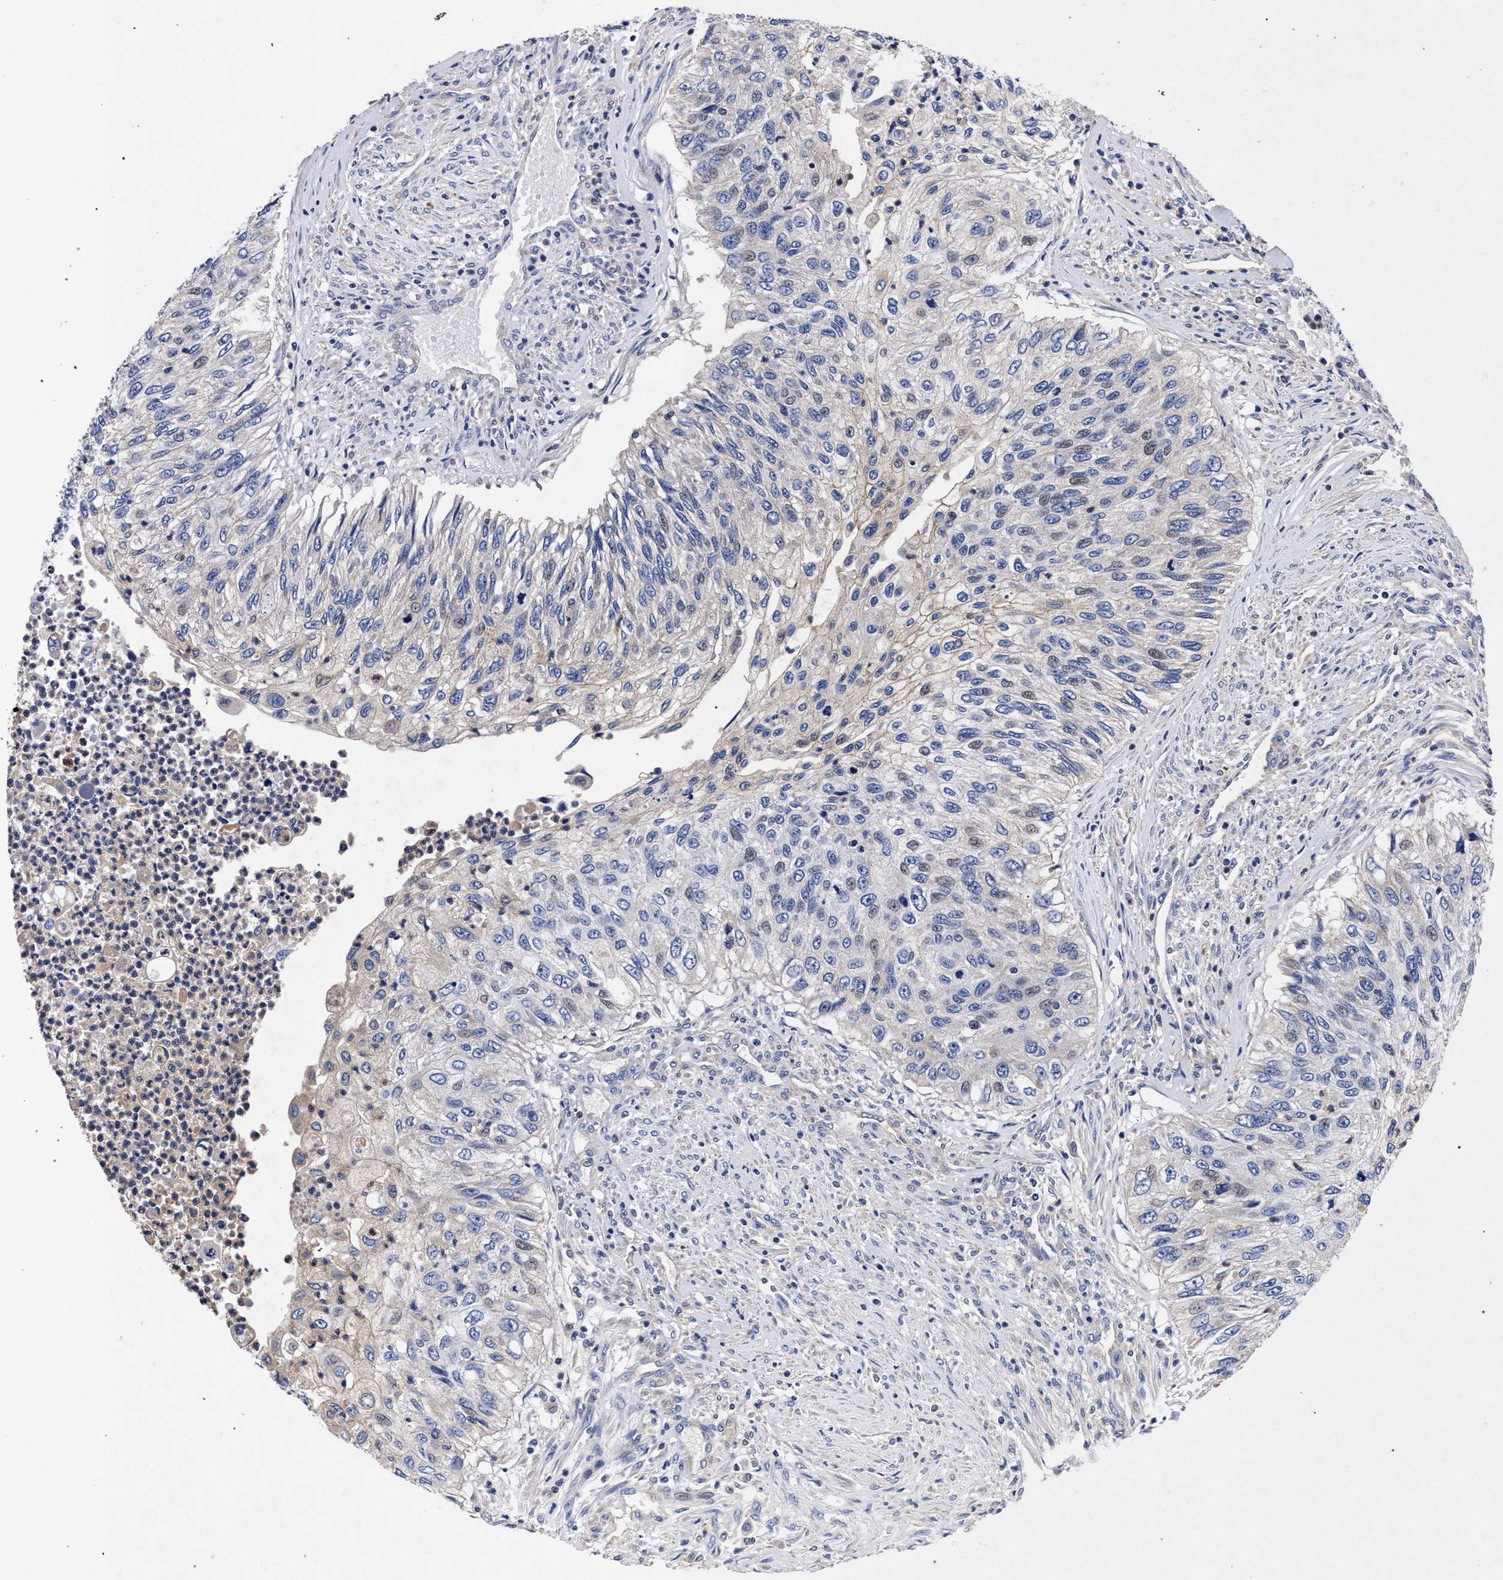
{"staining": {"intensity": "negative", "quantity": "none", "location": "none"}, "tissue": "urothelial cancer", "cell_type": "Tumor cells", "image_type": "cancer", "snomed": [{"axis": "morphology", "description": "Urothelial carcinoma, High grade"}, {"axis": "topography", "description": "Urinary bladder"}], "caption": "This histopathology image is of urothelial carcinoma (high-grade) stained with IHC to label a protein in brown with the nuclei are counter-stained blue. There is no positivity in tumor cells. The staining is performed using DAB (3,3'-diaminobenzidine) brown chromogen with nuclei counter-stained in using hematoxylin.", "gene": "HSD17B14", "patient": {"sex": "female", "age": 60}}